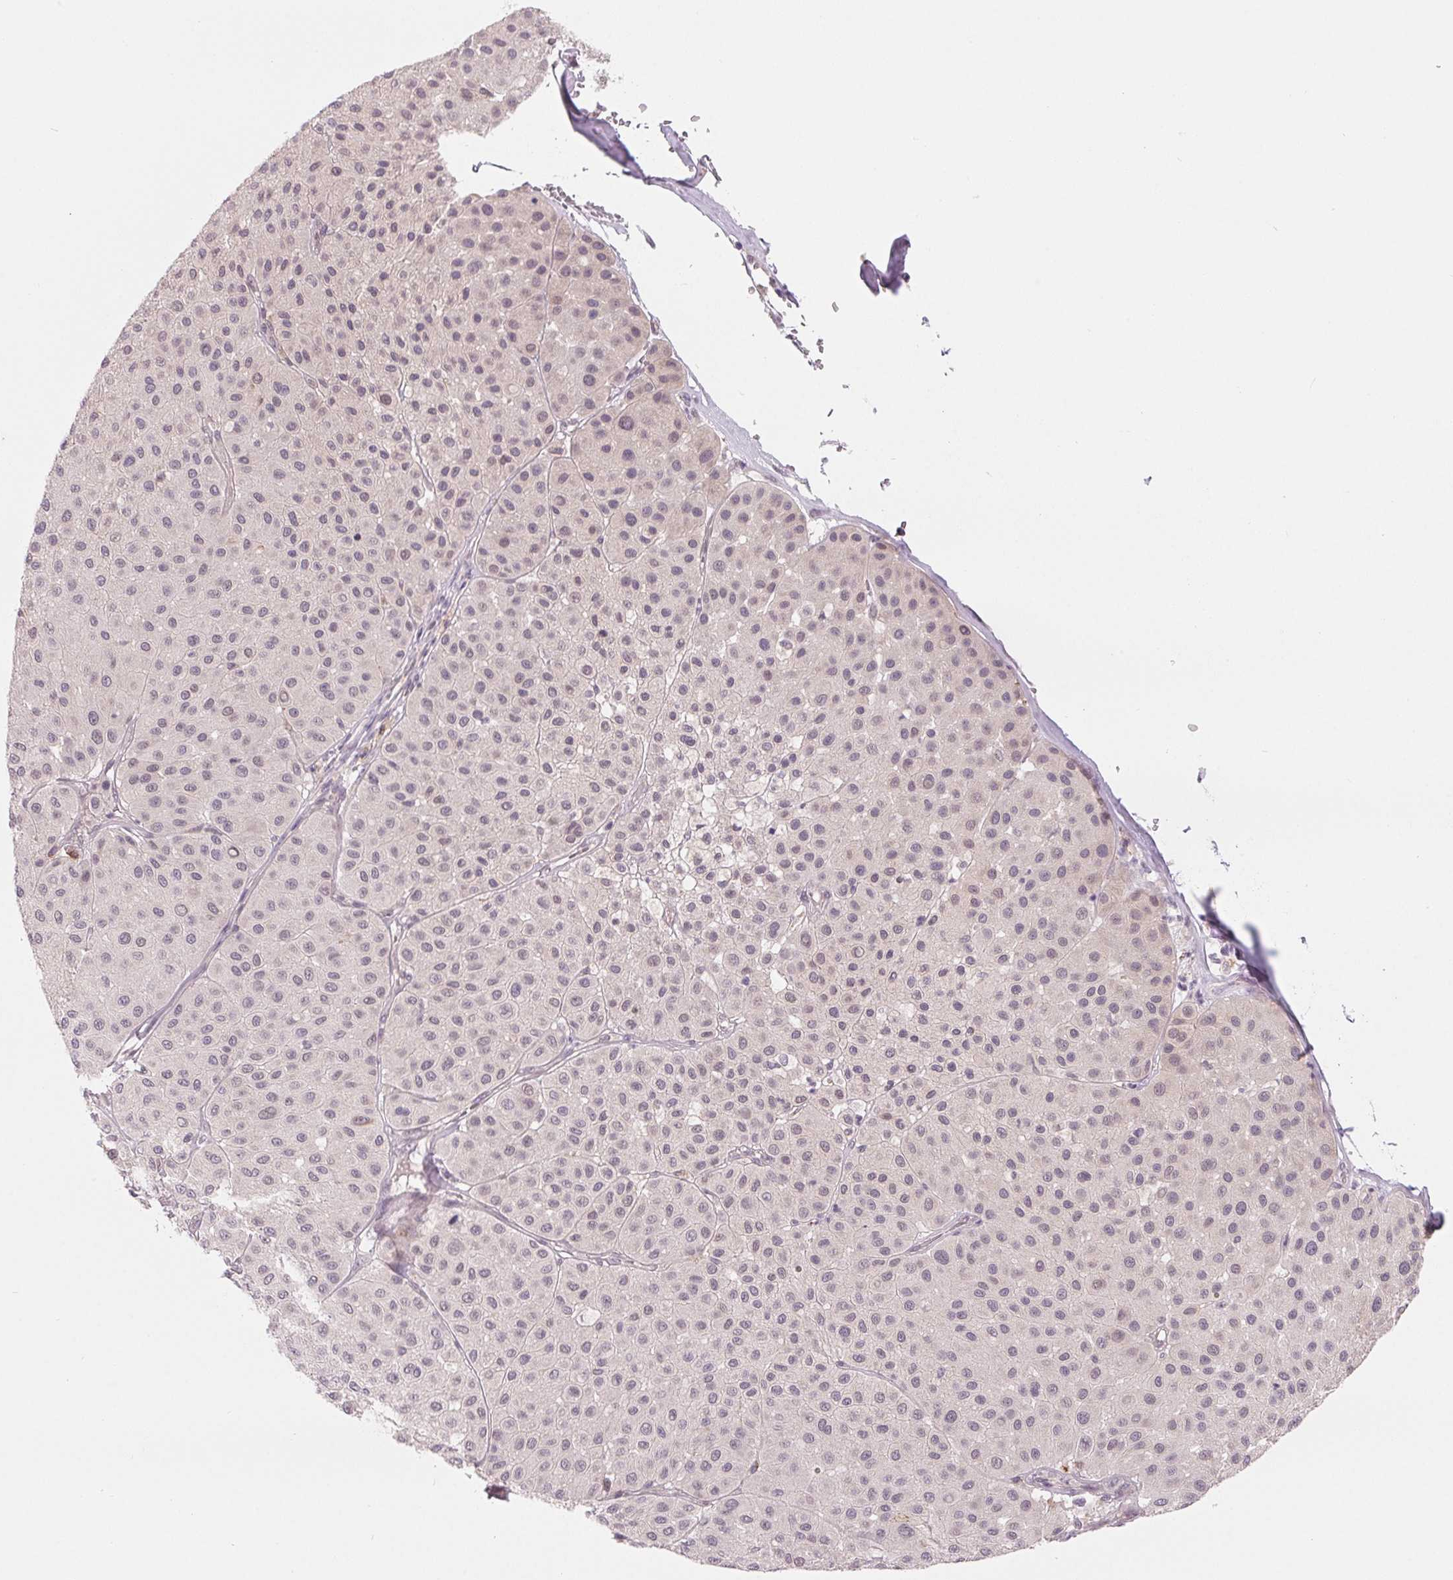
{"staining": {"intensity": "moderate", "quantity": "<25%", "location": "cytoplasmic/membranous"}, "tissue": "melanoma", "cell_type": "Tumor cells", "image_type": "cancer", "snomed": [{"axis": "morphology", "description": "Malignant melanoma, Metastatic site"}, {"axis": "topography", "description": "Smooth muscle"}], "caption": "DAB (3,3'-diaminobenzidine) immunohistochemical staining of human malignant melanoma (metastatic site) demonstrates moderate cytoplasmic/membranous protein staining in about <25% of tumor cells.", "gene": "CFC1", "patient": {"sex": "male", "age": 41}}